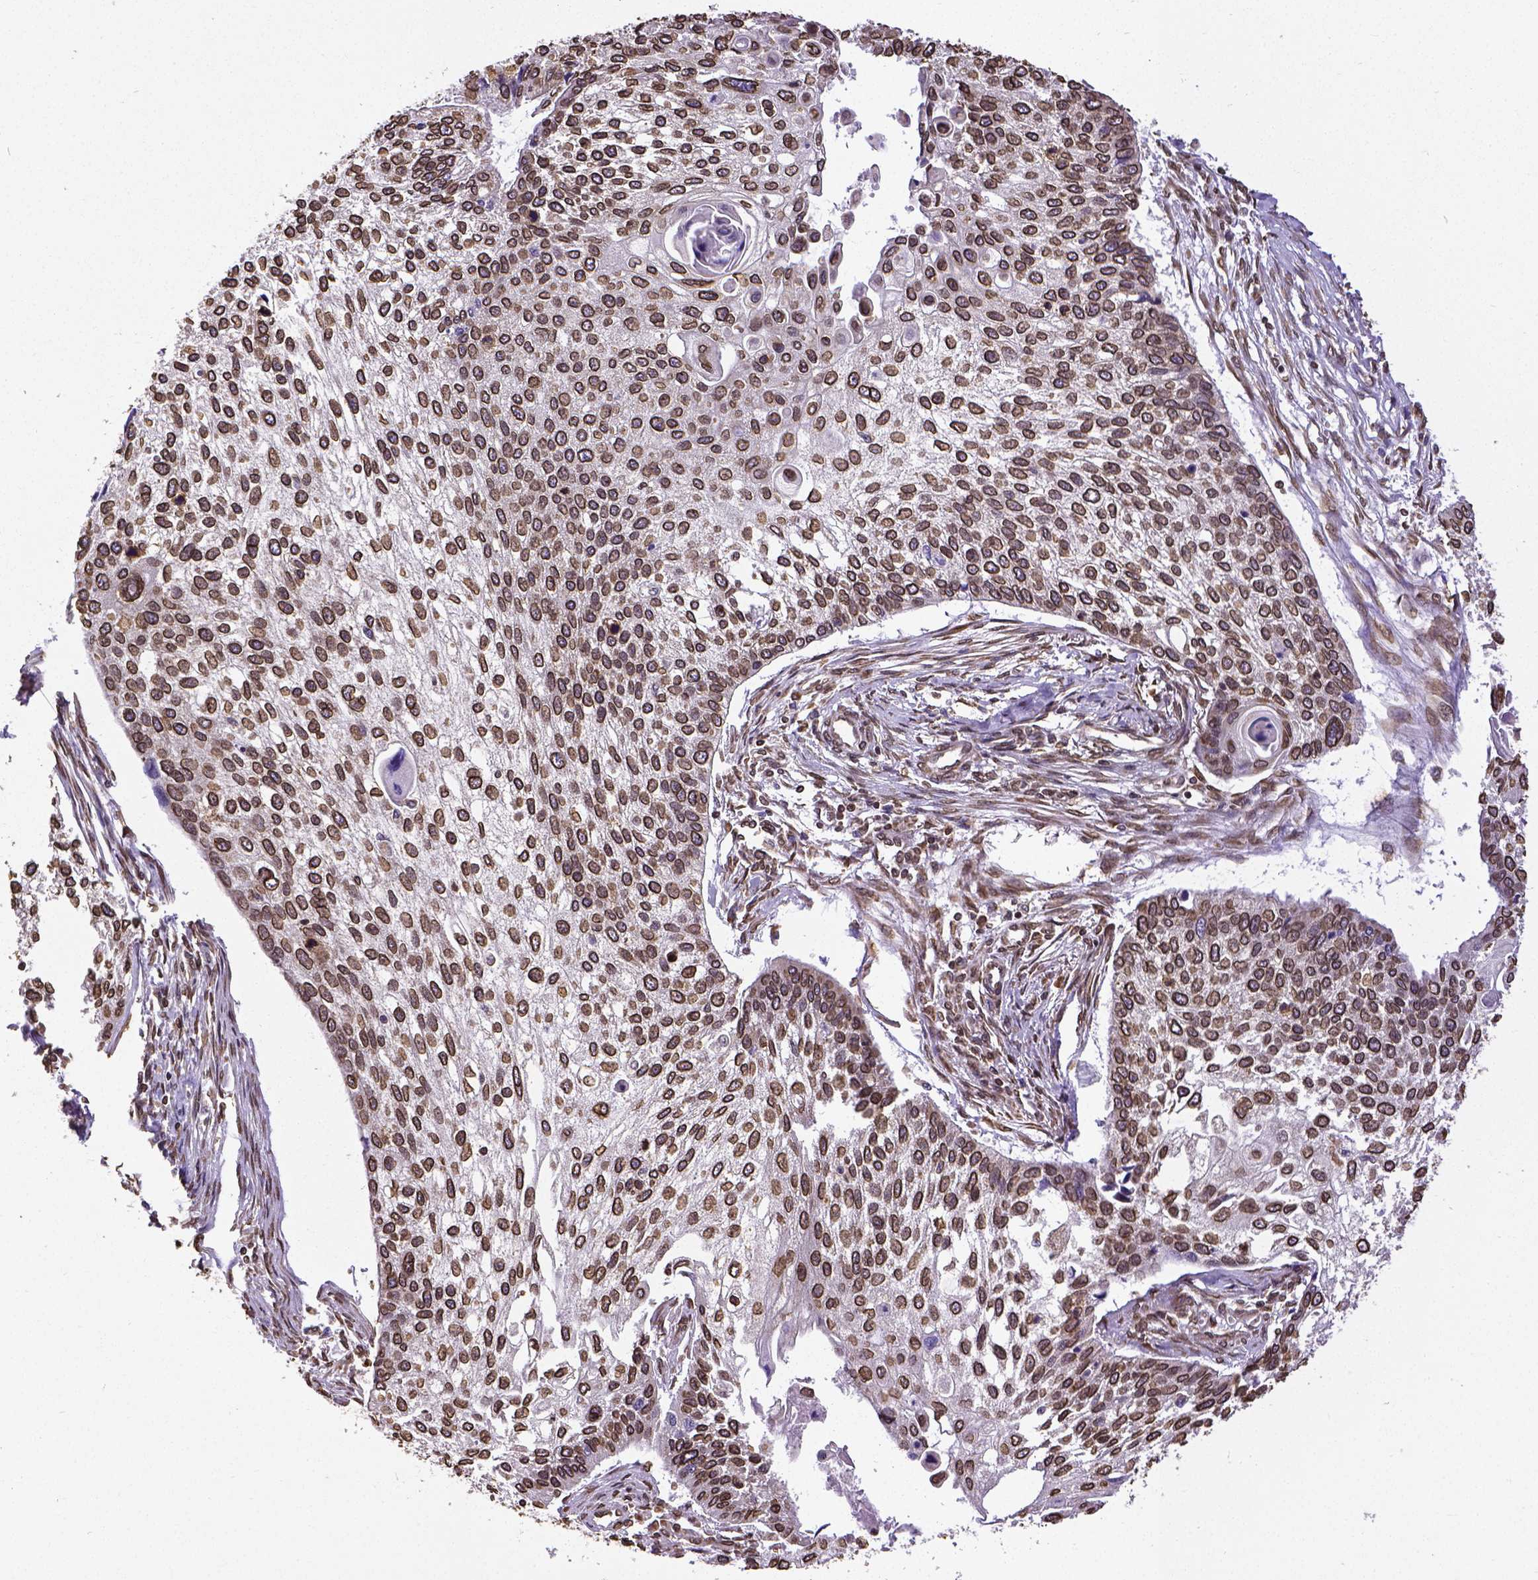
{"staining": {"intensity": "strong", "quantity": ">75%", "location": "cytoplasmic/membranous,nuclear"}, "tissue": "lung cancer", "cell_type": "Tumor cells", "image_type": "cancer", "snomed": [{"axis": "morphology", "description": "Squamous cell carcinoma, NOS"}, {"axis": "morphology", "description": "Squamous cell carcinoma, metastatic, NOS"}, {"axis": "topography", "description": "Lung"}], "caption": "Protein analysis of lung cancer tissue demonstrates strong cytoplasmic/membranous and nuclear positivity in approximately >75% of tumor cells. The staining was performed using DAB (3,3'-diaminobenzidine), with brown indicating positive protein expression. Nuclei are stained blue with hematoxylin.", "gene": "MTDH", "patient": {"sex": "male", "age": 63}}